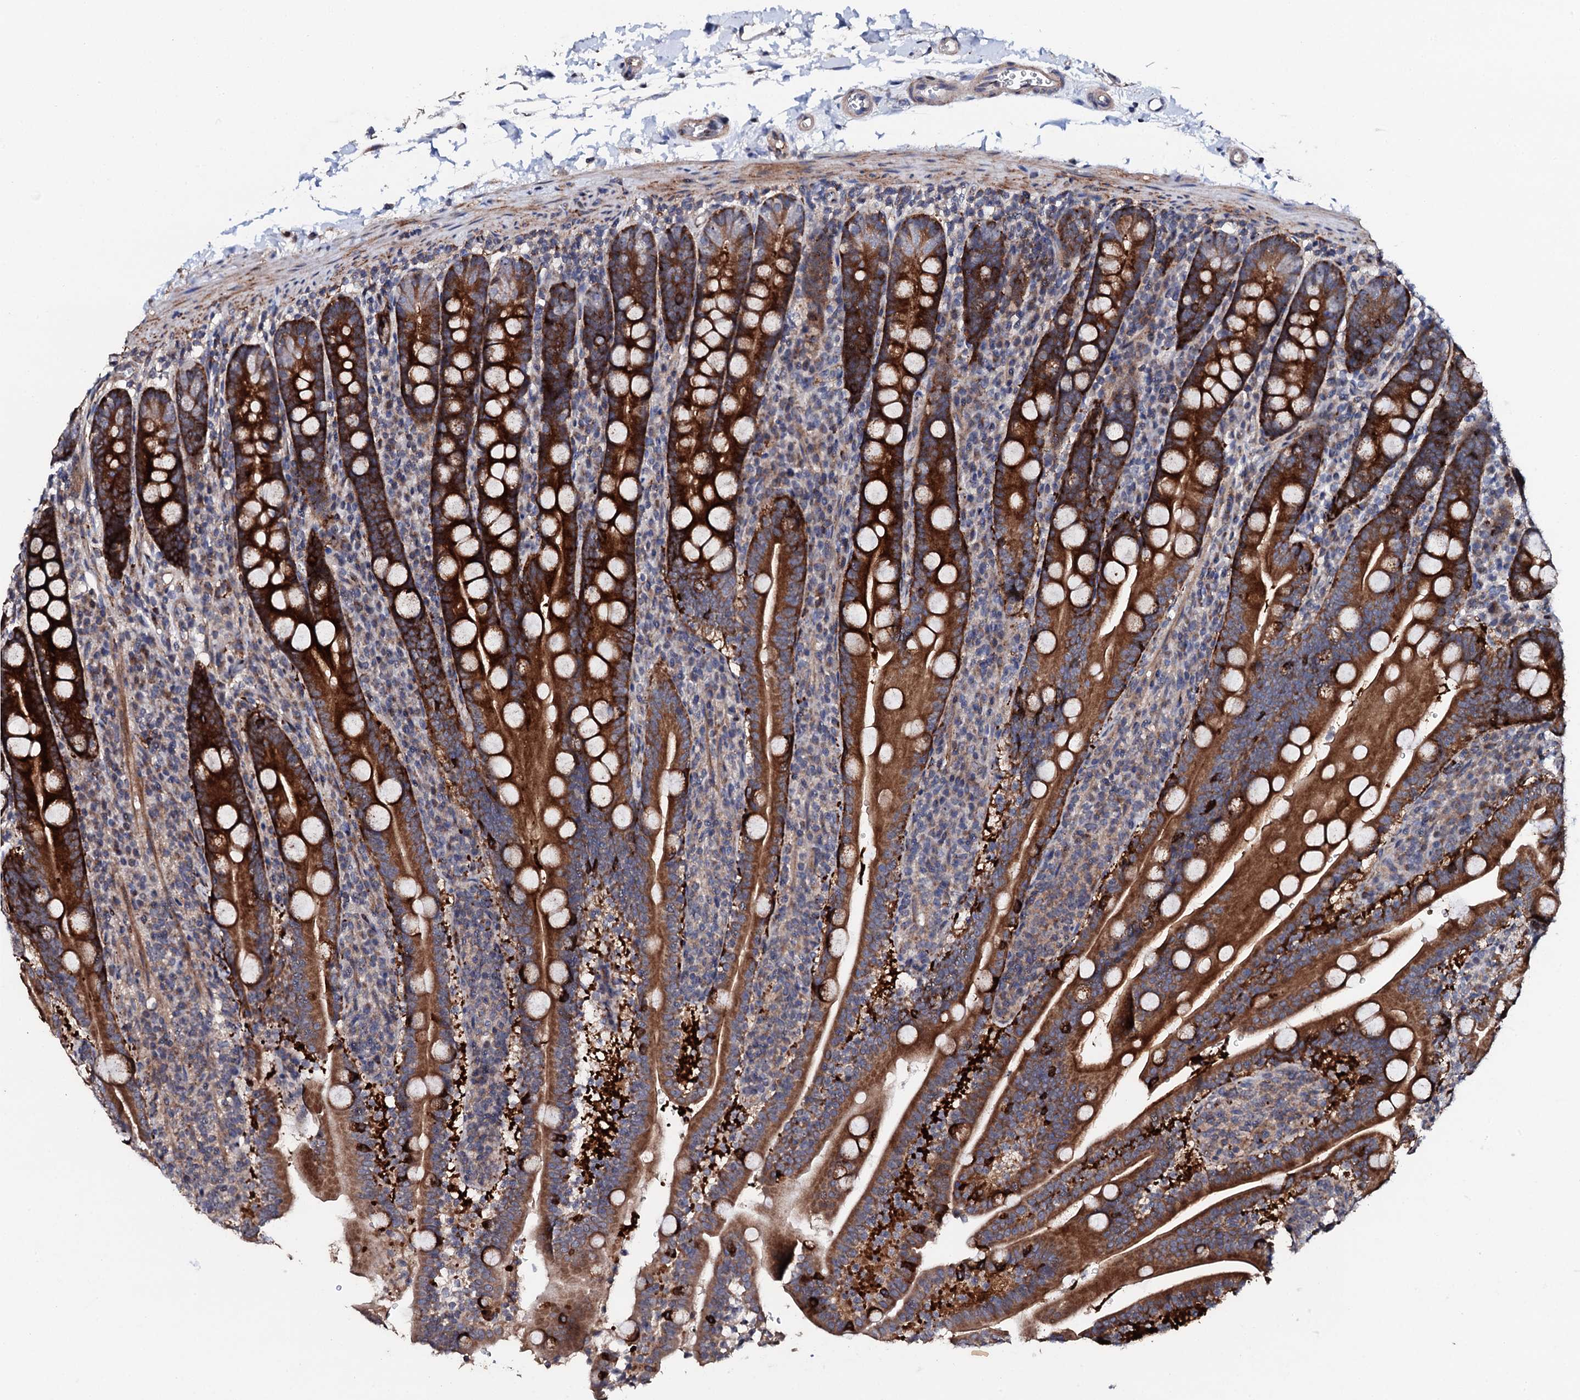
{"staining": {"intensity": "strong", "quantity": ">75%", "location": "cytoplasmic/membranous"}, "tissue": "duodenum", "cell_type": "Glandular cells", "image_type": "normal", "snomed": [{"axis": "morphology", "description": "Normal tissue, NOS"}, {"axis": "topography", "description": "Duodenum"}], "caption": "This photomicrograph reveals immunohistochemistry (IHC) staining of unremarkable human duodenum, with high strong cytoplasmic/membranous staining in approximately >75% of glandular cells.", "gene": "GTPBP4", "patient": {"sex": "male", "age": 35}}